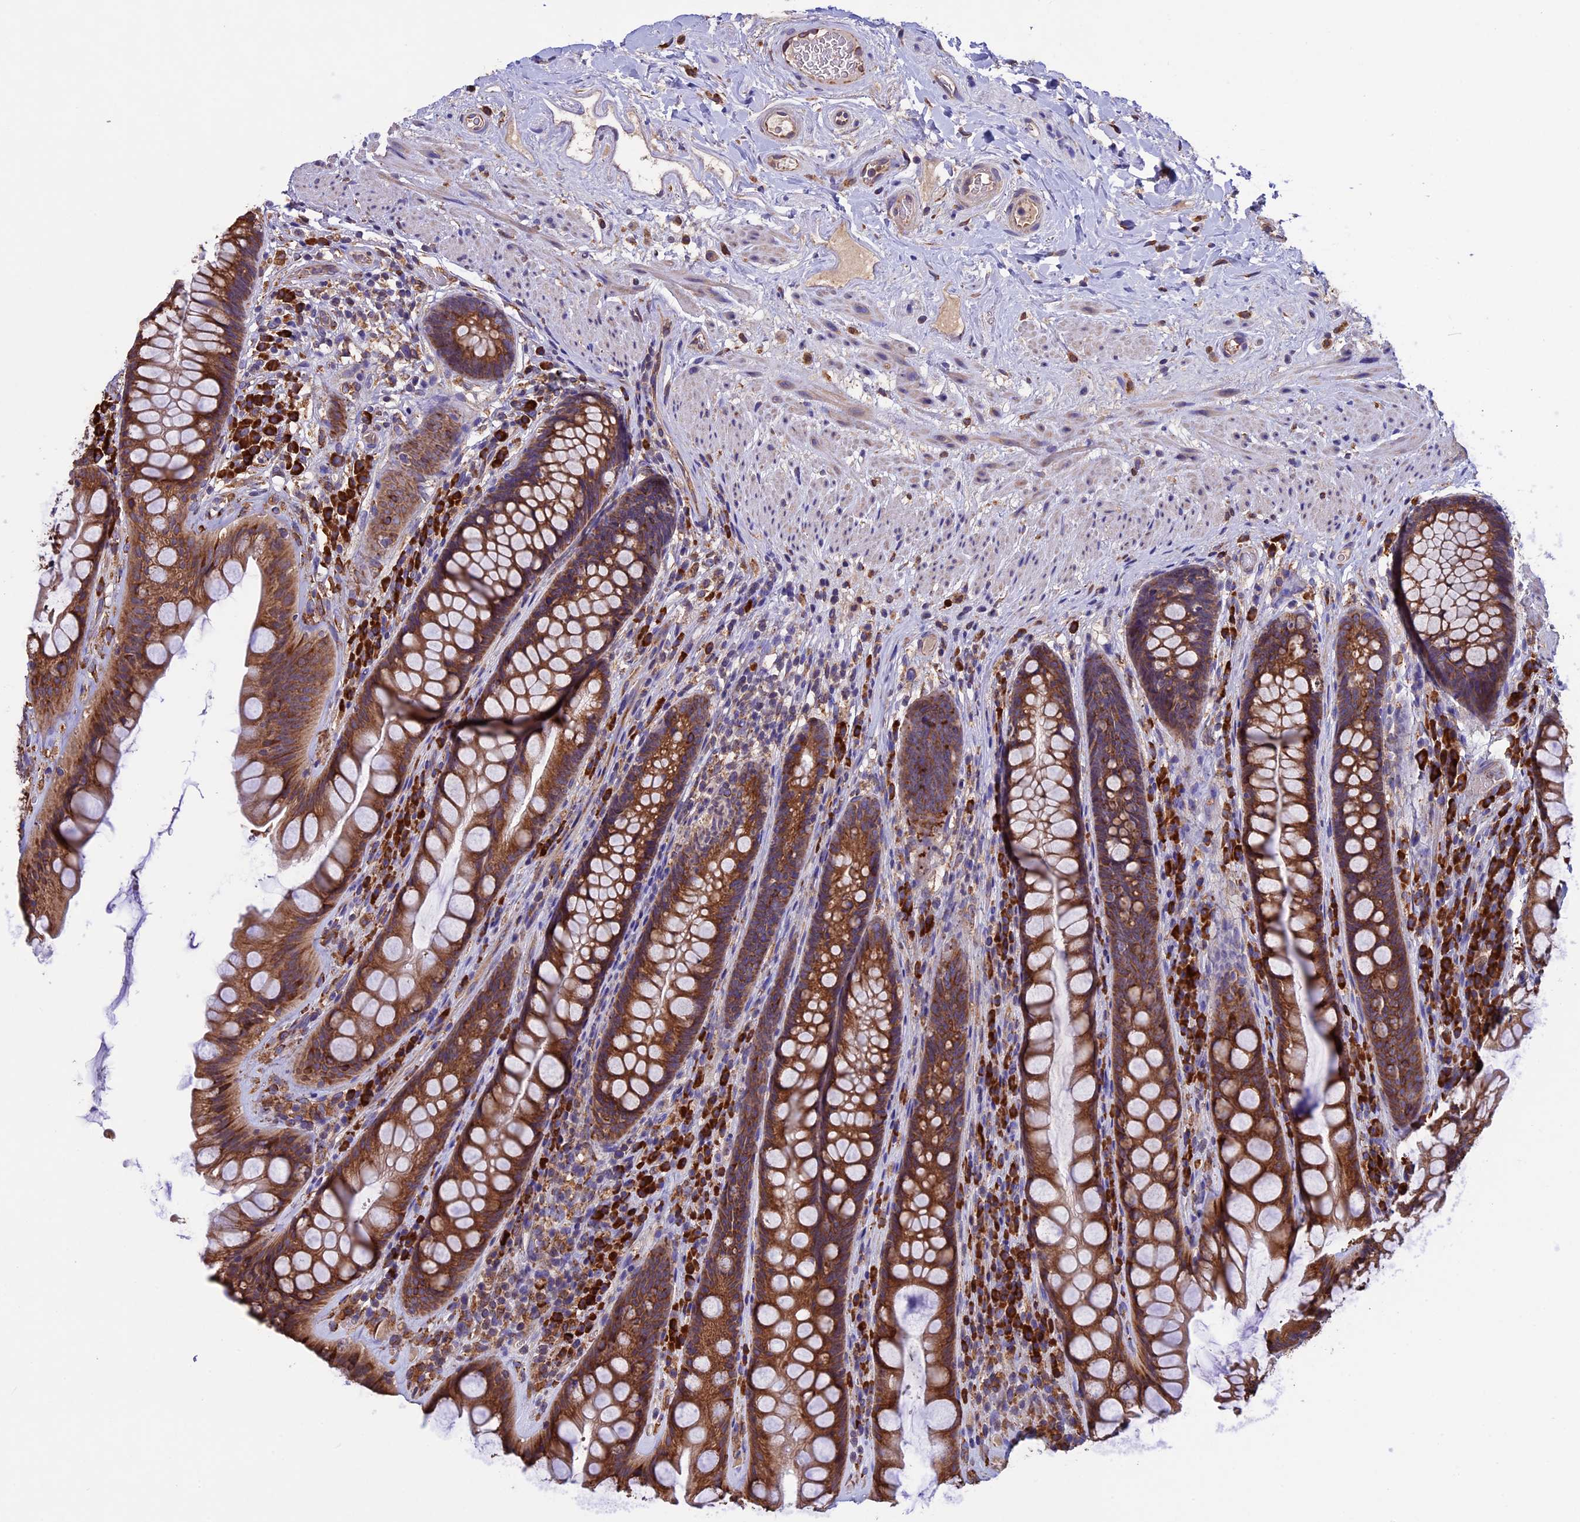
{"staining": {"intensity": "strong", "quantity": ">75%", "location": "cytoplasmic/membranous"}, "tissue": "rectum", "cell_type": "Glandular cells", "image_type": "normal", "snomed": [{"axis": "morphology", "description": "Normal tissue, NOS"}, {"axis": "topography", "description": "Rectum"}], "caption": "Immunohistochemical staining of unremarkable human rectum displays strong cytoplasmic/membranous protein expression in approximately >75% of glandular cells. (DAB (3,3'-diaminobenzidine) IHC, brown staining for protein, blue staining for nuclei).", "gene": "BTBD3", "patient": {"sex": "male", "age": 74}}